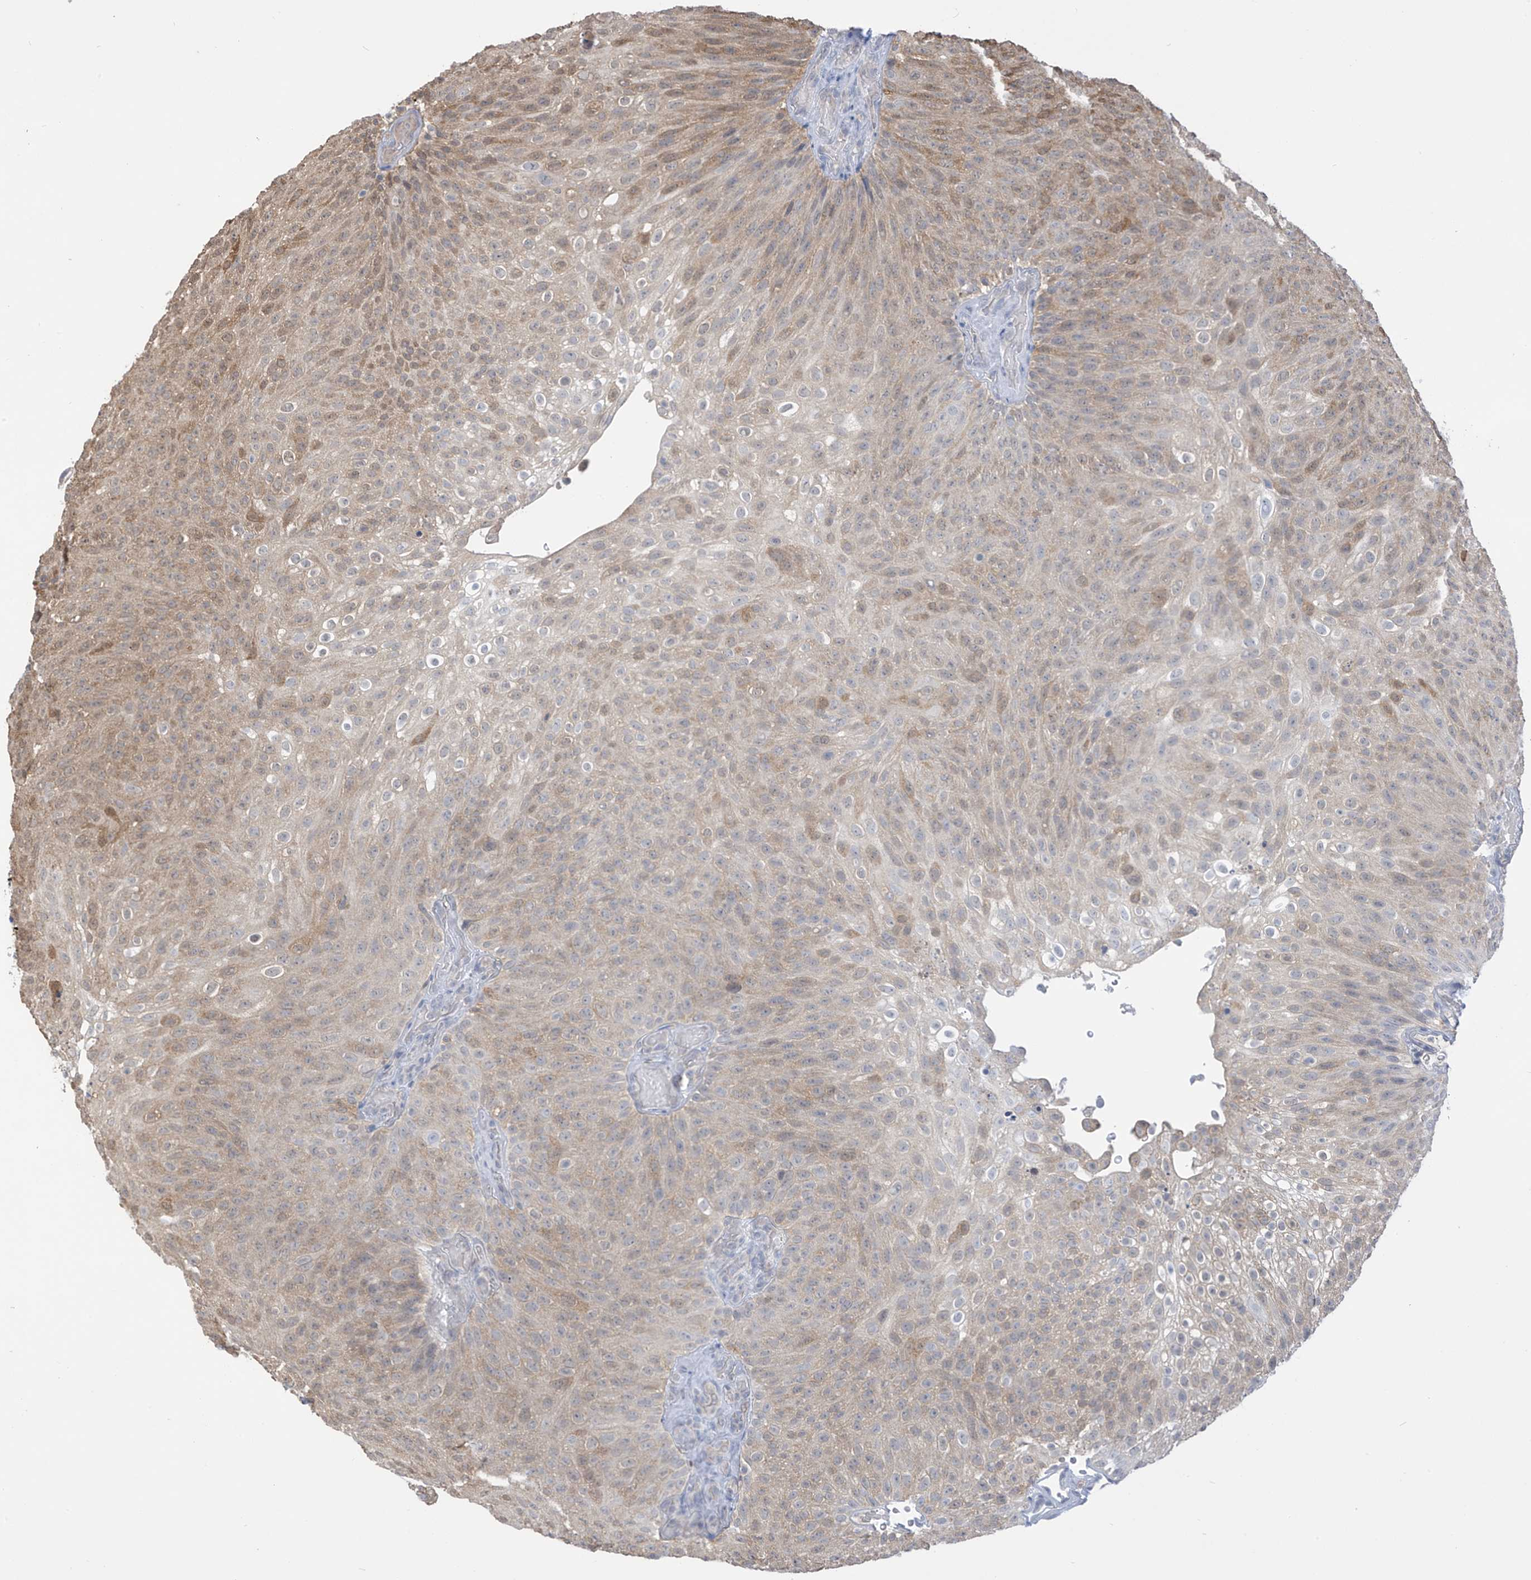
{"staining": {"intensity": "weak", "quantity": "25%-75%", "location": "cytoplasmic/membranous,nuclear"}, "tissue": "urothelial cancer", "cell_type": "Tumor cells", "image_type": "cancer", "snomed": [{"axis": "morphology", "description": "Urothelial carcinoma, Low grade"}, {"axis": "topography", "description": "Urinary bladder"}], "caption": "DAB (3,3'-diaminobenzidine) immunohistochemical staining of urothelial cancer shows weak cytoplasmic/membranous and nuclear protein expression in approximately 25%-75% of tumor cells. (Brightfield microscopy of DAB IHC at high magnification).", "gene": "IDH1", "patient": {"sex": "male", "age": 78}}